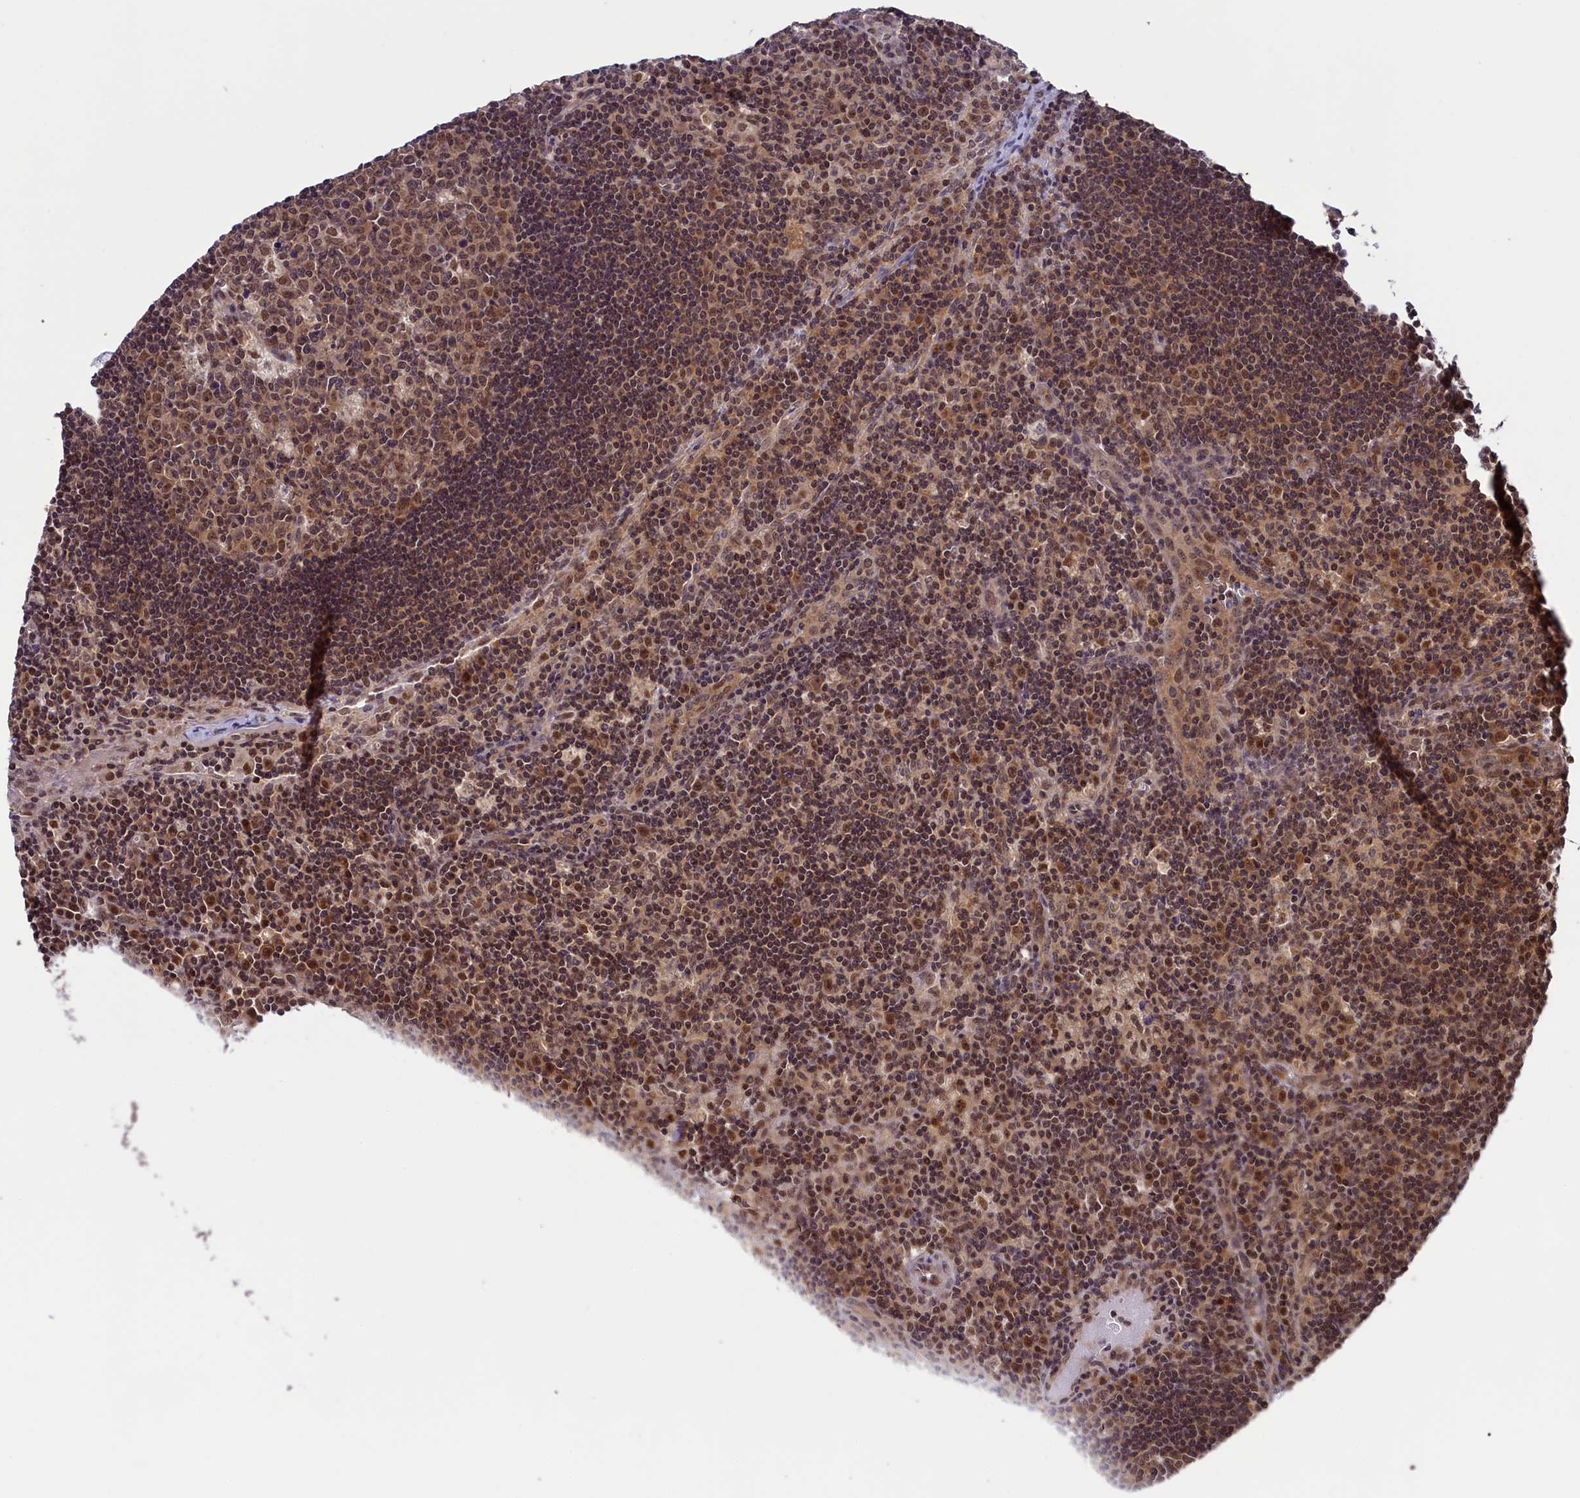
{"staining": {"intensity": "moderate", "quantity": ">75%", "location": "nuclear"}, "tissue": "lymph node", "cell_type": "Germinal center cells", "image_type": "normal", "snomed": [{"axis": "morphology", "description": "Normal tissue, NOS"}, {"axis": "topography", "description": "Lymph node"}], "caption": "Approximately >75% of germinal center cells in unremarkable human lymph node demonstrate moderate nuclear protein staining as visualized by brown immunohistochemical staining.", "gene": "SLC7A6OS", "patient": {"sex": "male", "age": 58}}